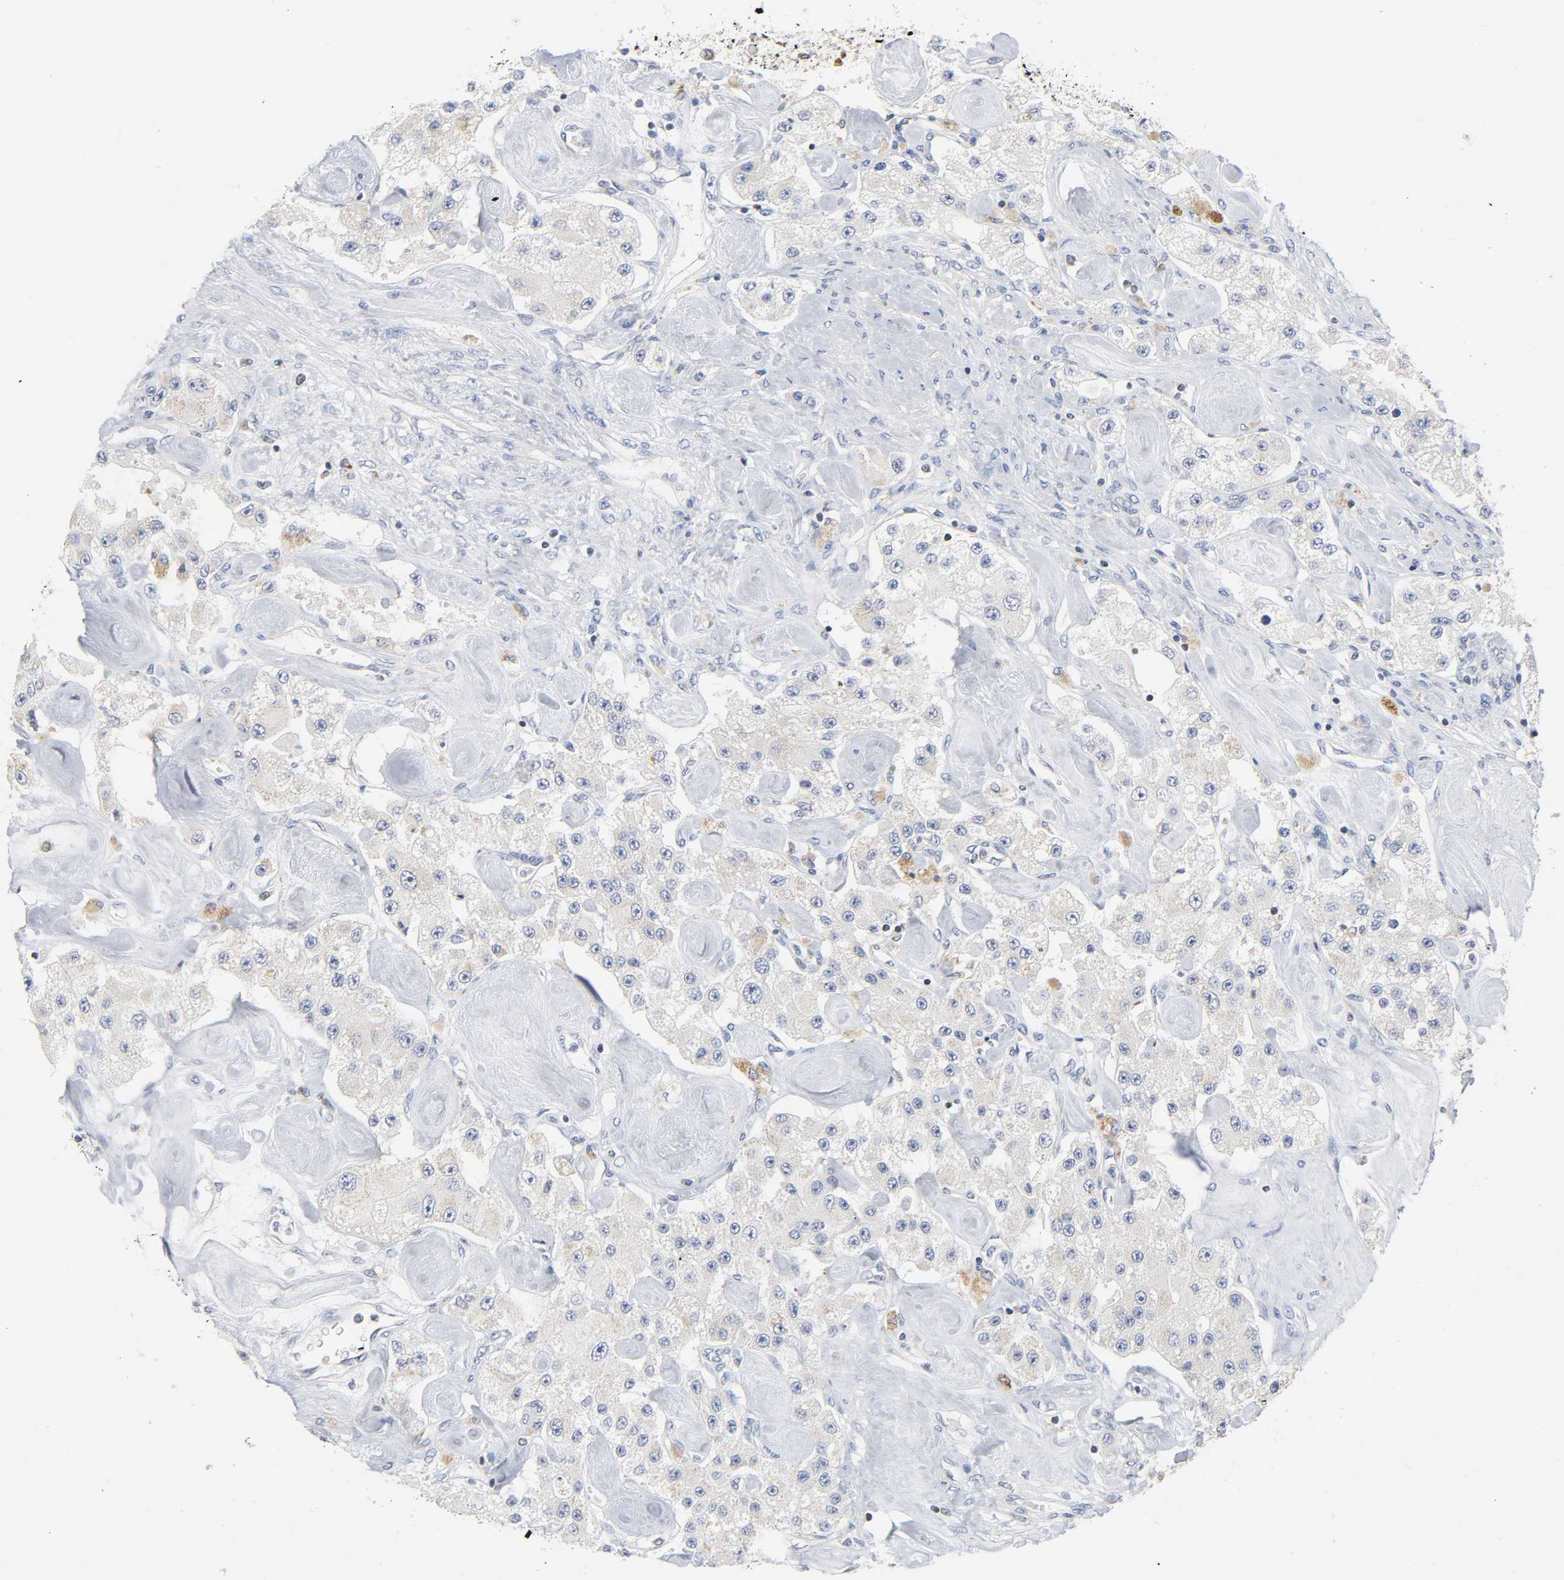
{"staining": {"intensity": "negative", "quantity": "none", "location": "none"}, "tissue": "carcinoid", "cell_type": "Tumor cells", "image_type": "cancer", "snomed": [{"axis": "morphology", "description": "Carcinoid, malignant, NOS"}, {"axis": "topography", "description": "Pancreas"}], "caption": "Immunohistochemical staining of human malignant carcinoid displays no significant positivity in tumor cells. Nuclei are stained in blue.", "gene": "BAK1", "patient": {"sex": "male", "age": 41}}